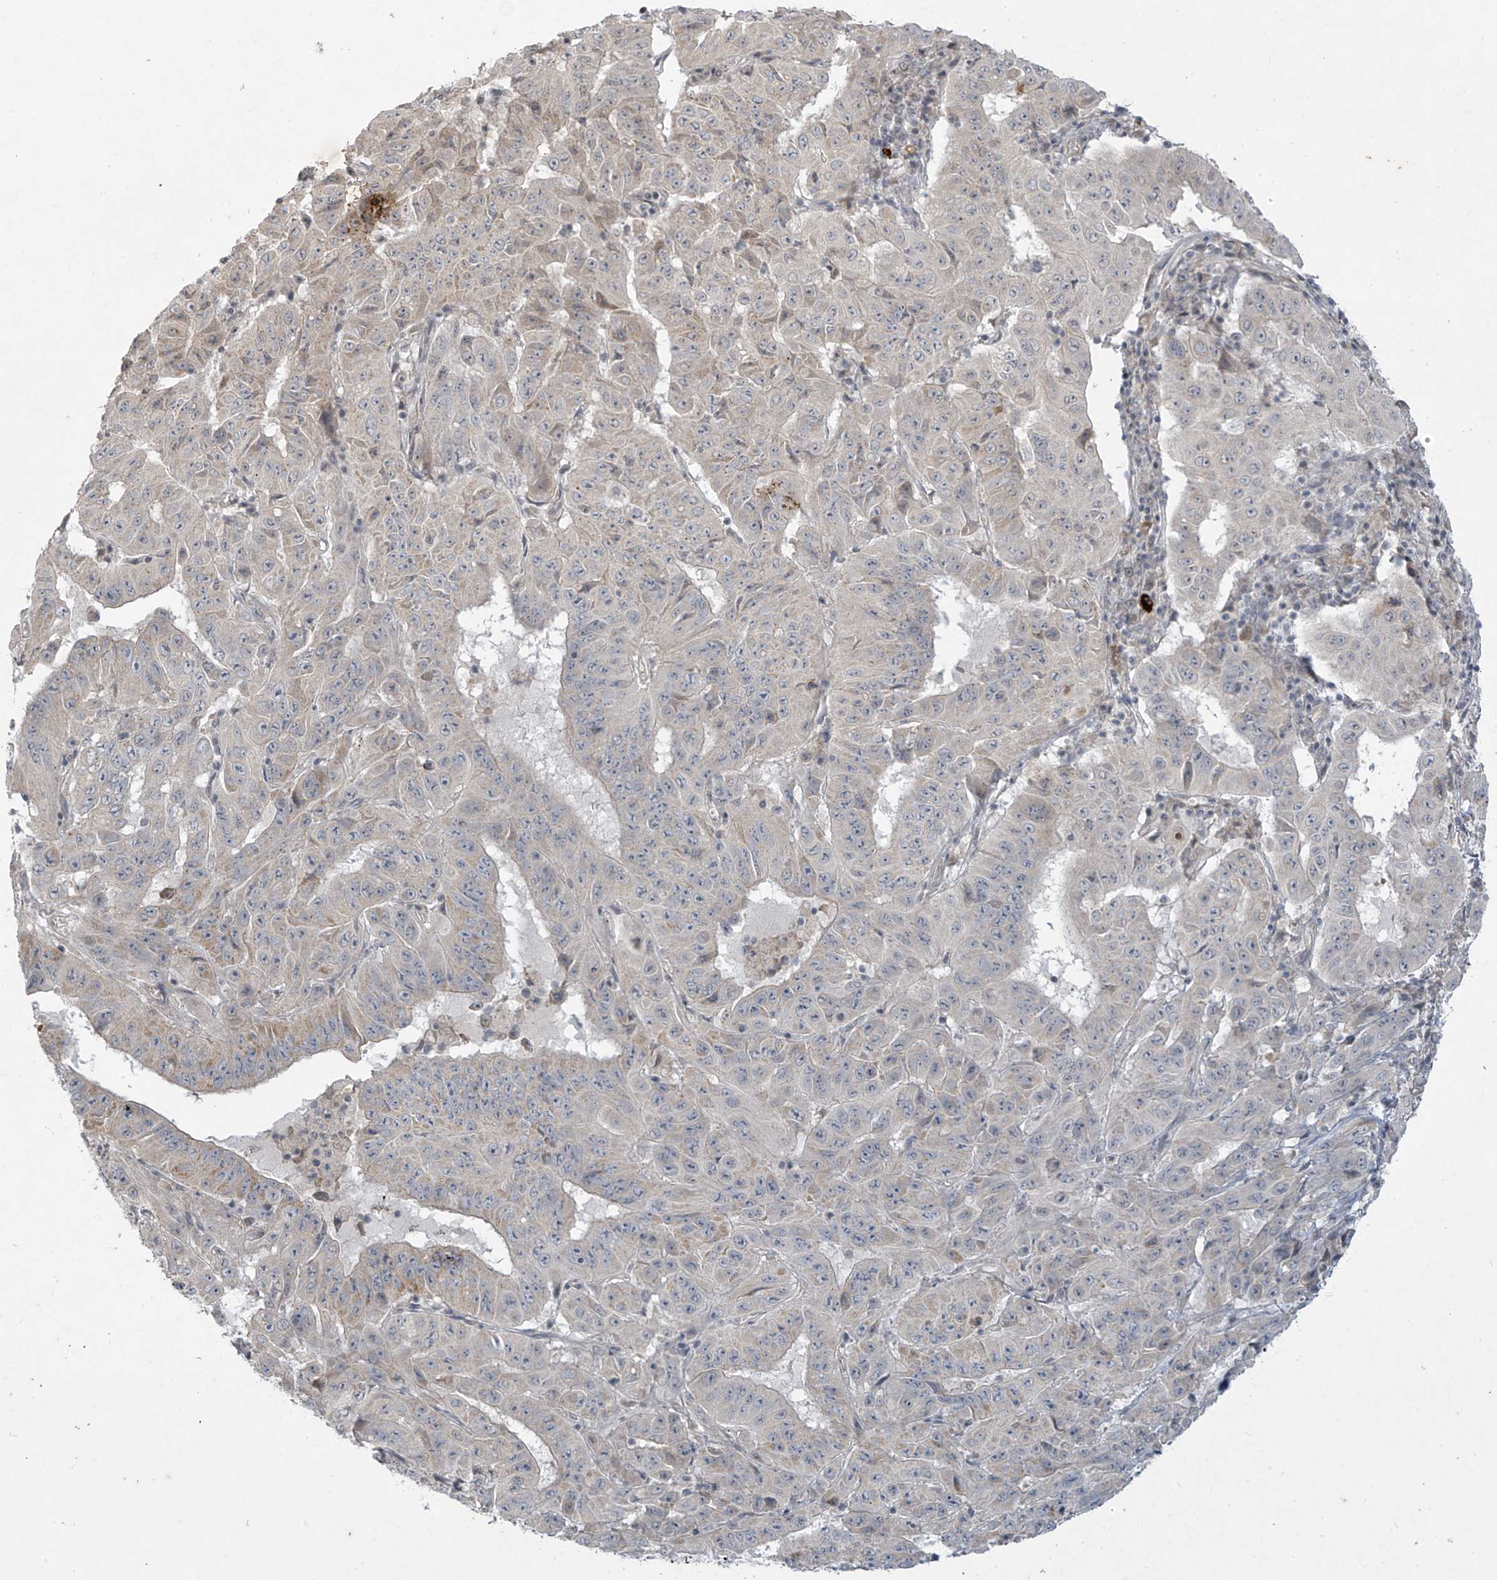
{"staining": {"intensity": "weak", "quantity": "<25%", "location": "cytoplasmic/membranous"}, "tissue": "pancreatic cancer", "cell_type": "Tumor cells", "image_type": "cancer", "snomed": [{"axis": "morphology", "description": "Adenocarcinoma, NOS"}, {"axis": "topography", "description": "Pancreas"}], "caption": "Photomicrograph shows no significant protein staining in tumor cells of pancreatic cancer (adenocarcinoma).", "gene": "DGKQ", "patient": {"sex": "male", "age": 63}}